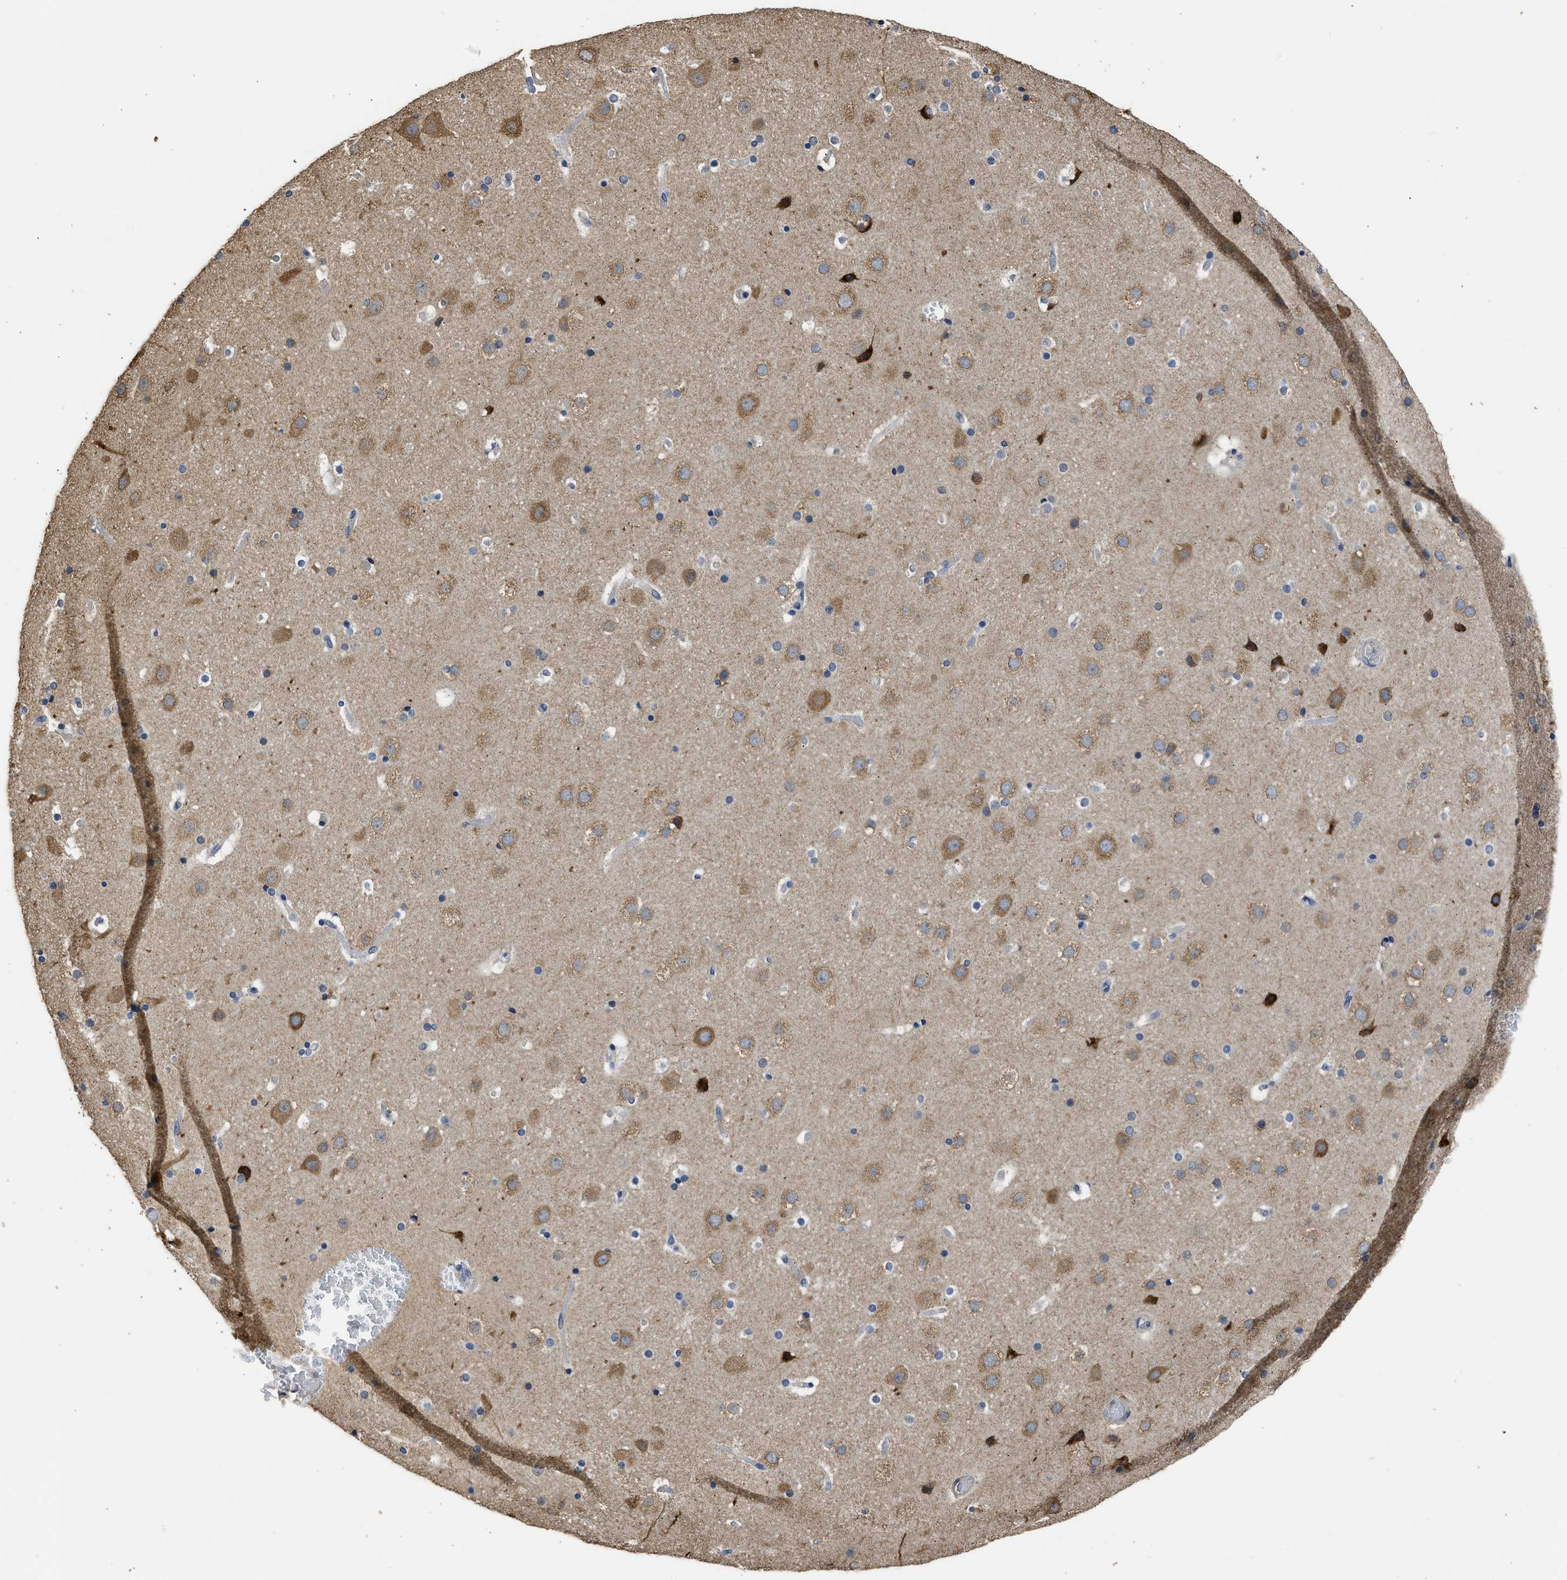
{"staining": {"intensity": "negative", "quantity": "none", "location": "none"}, "tissue": "cerebral cortex", "cell_type": "Endothelial cells", "image_type": "normal", "snomed": [{"axis": "morphology", "description": "Normal tissue, NOS"}, {"axis": "topography", "description": "Cerebral cortex"}], "caption": "The photomicrograph displays no significant staining in endothelial cells of cerebral cortex. (Brightfield microscopy of DAB (3,3'-diaminobenzidine) immunohistochemistry (IHC) at high magnification).", "gene": "SPINT2", "patient": {"sex": "male", "age": 57}}